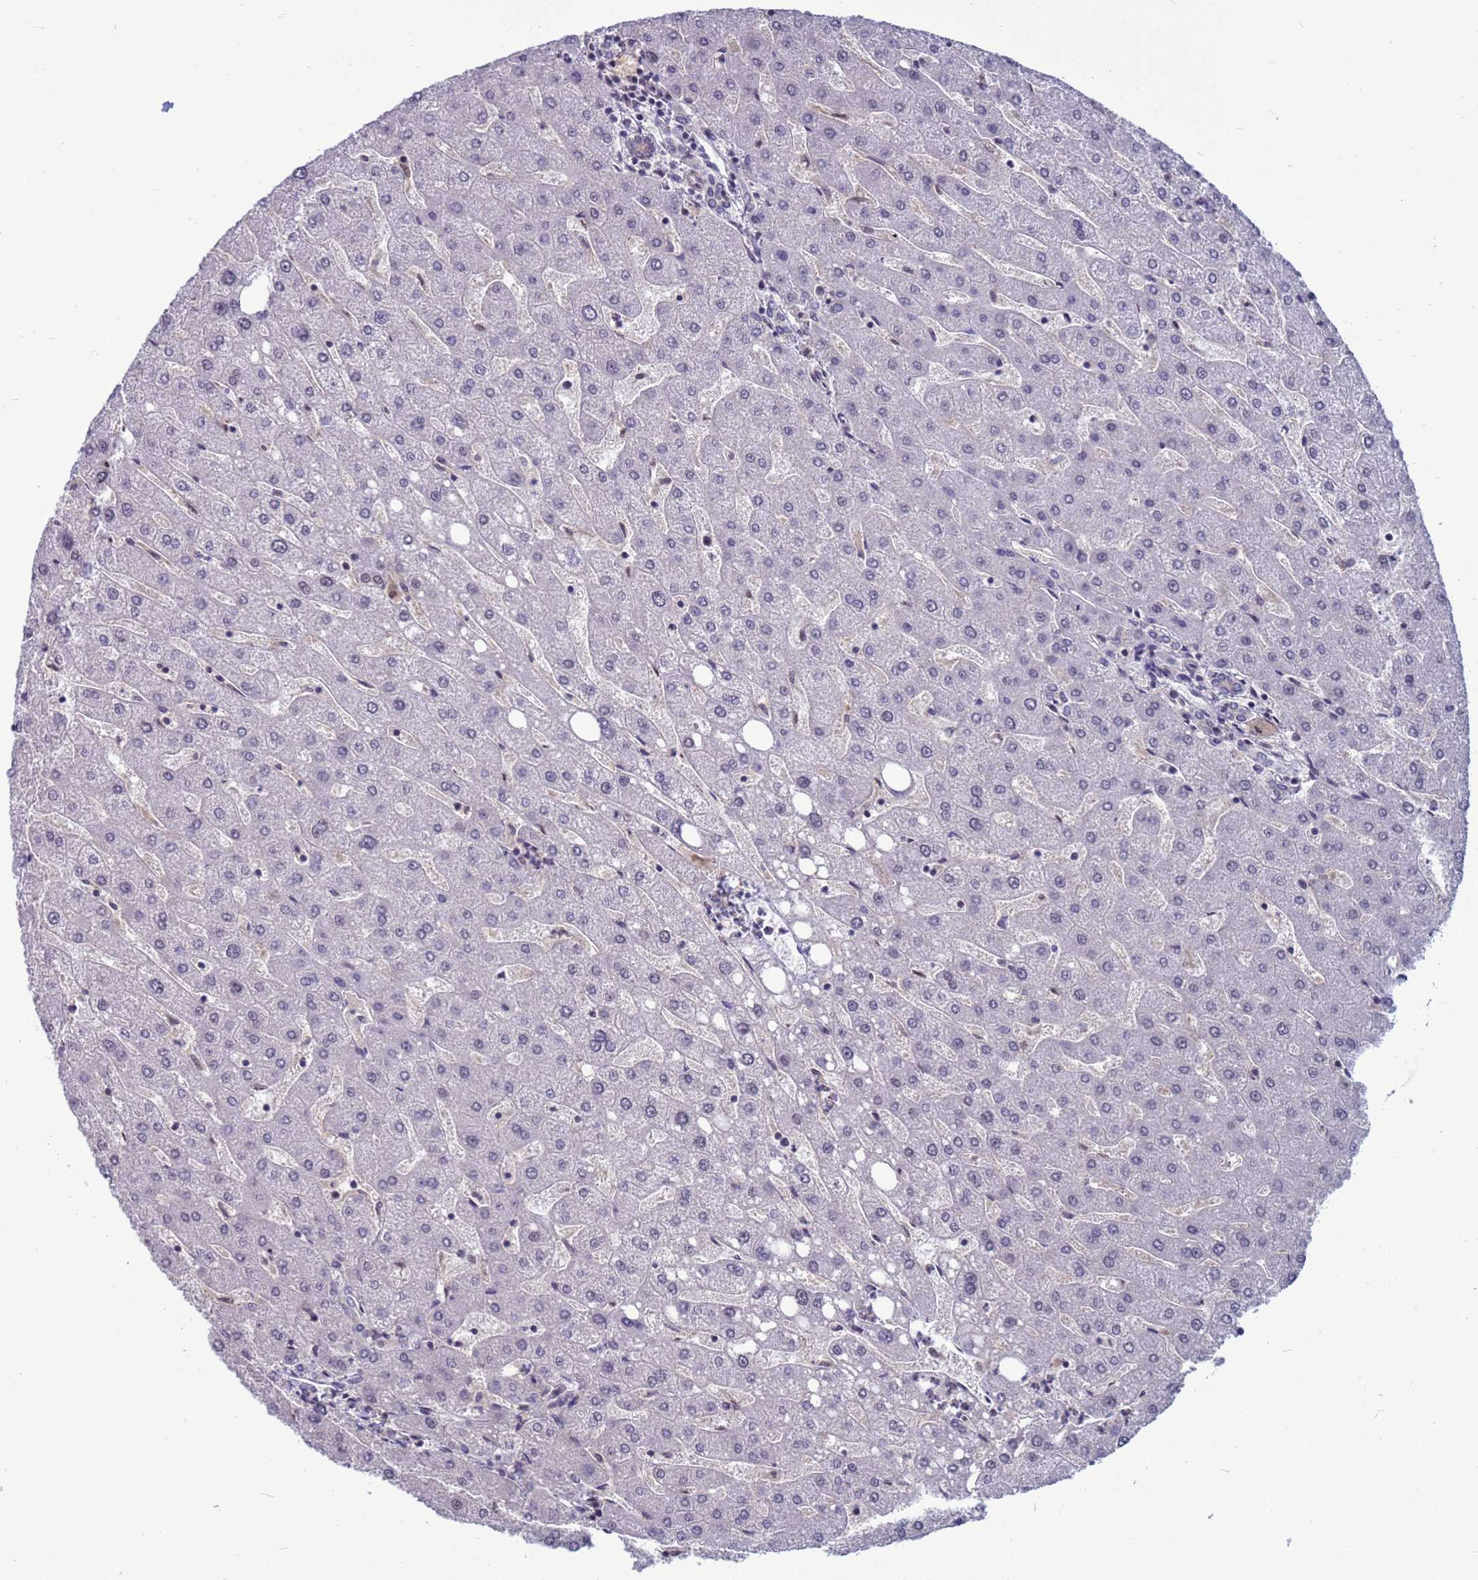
{"staining": {"intensity": "negative", "quantity": "none", "location": "none"}, "tissue": "liver", "cell_type": "Cholangiocytes", "image_type": "normal", "snomed": [{"axis": "morphology", "description": "Normal tissue, NOS"}, {"axis": "topography", "description": "Liver"}], "caption": "The micrograph reveals no significant positivity in cholangiocytes of liver.", "gene": "NSL1", "patient": {"sex": "male", "age": 67}}